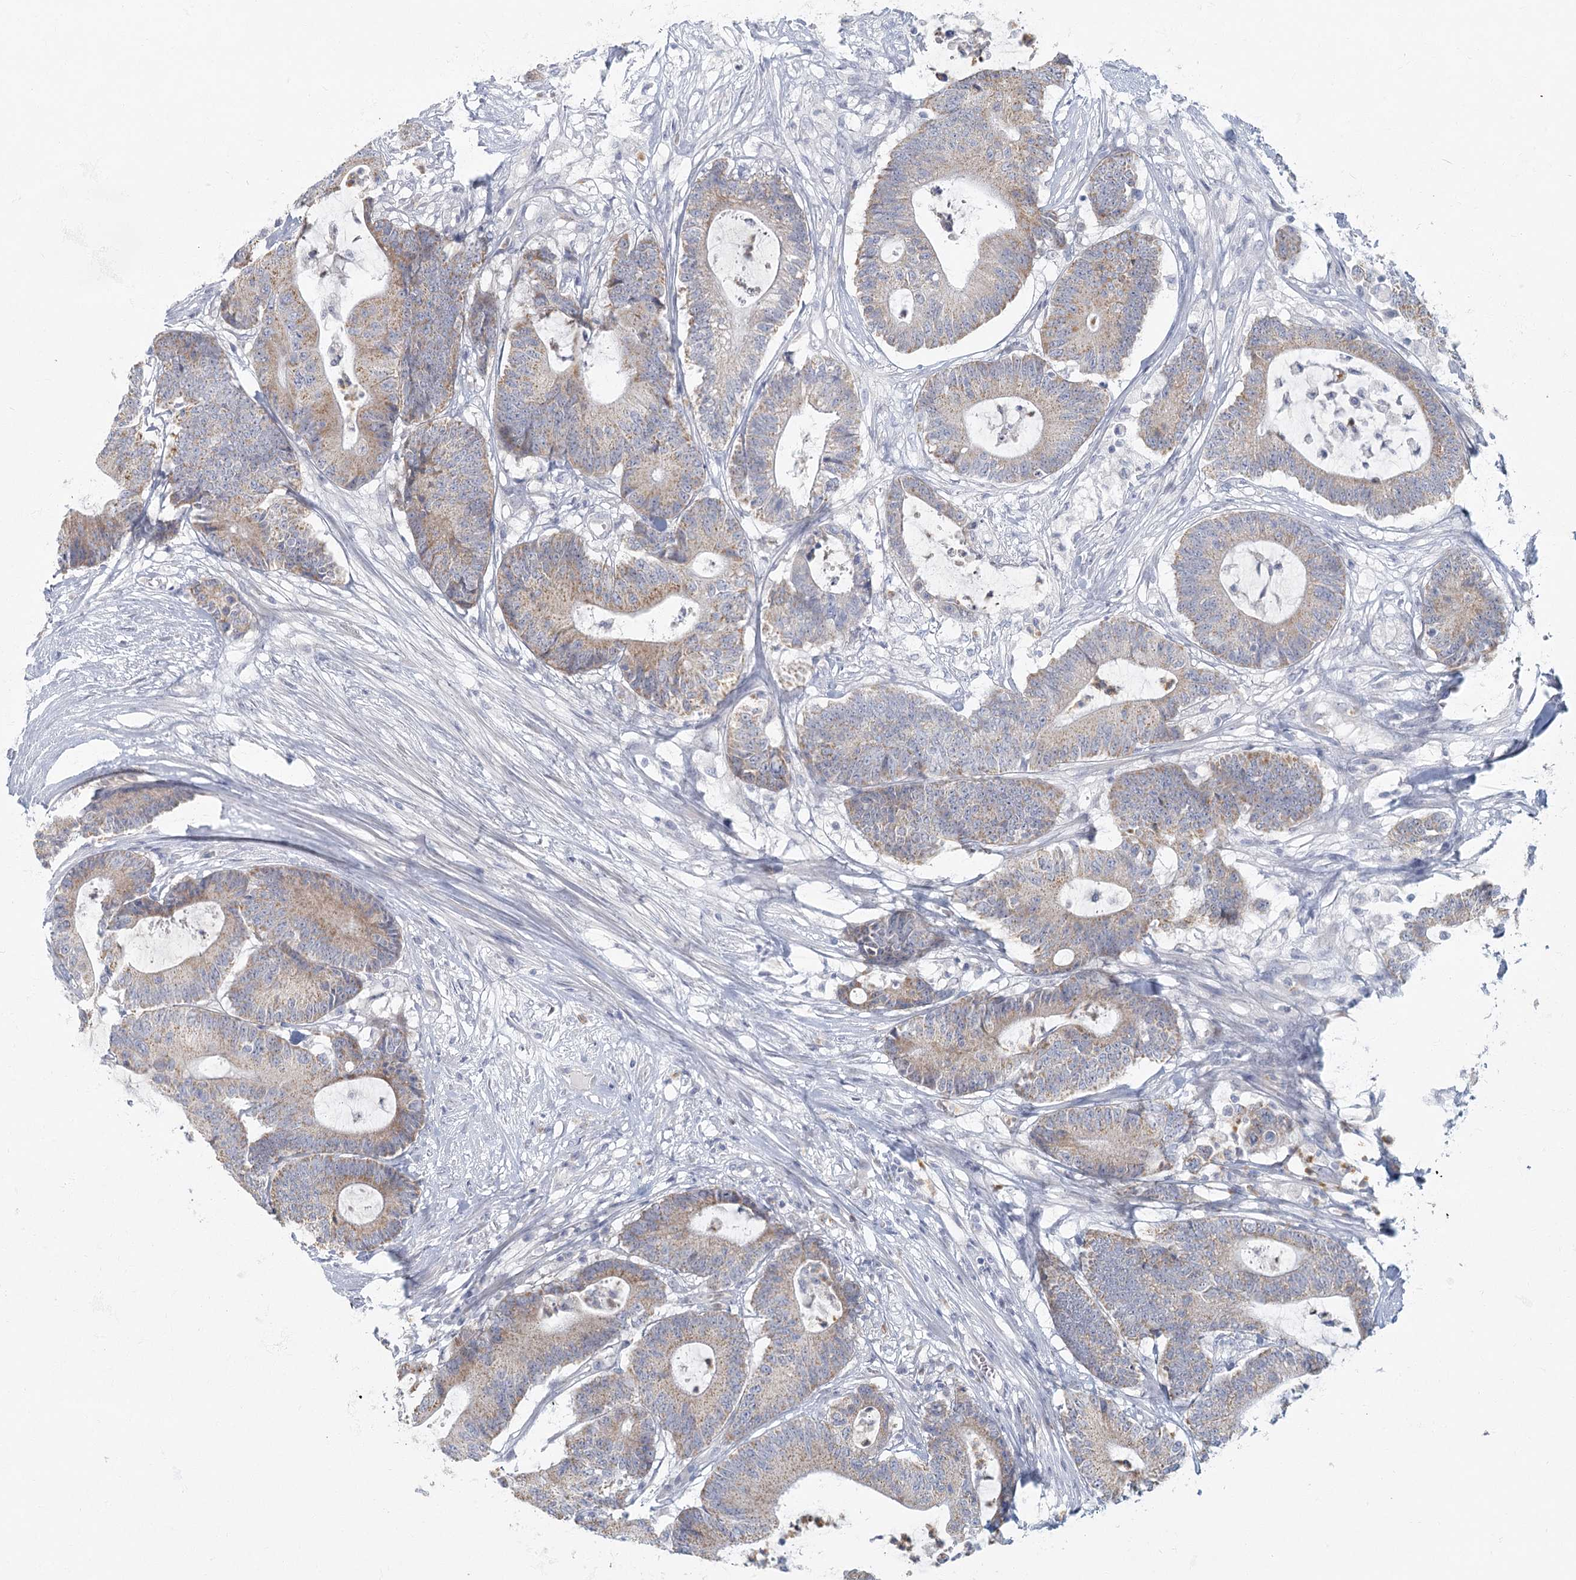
{"staining": {"intensity": "weak", "quantity": "25%-75%", "location": "cytoplasmic/membranous"}, "tissue": "colorectal cancer", "cell_type": "Tumor cells", "image_type": "cancer", "snomed": [{"axis": "morphology", "description": "Adenocarcinoma, NOS"}, {"axis": "topography", "description": "Colon"}], "caption": "Tumor cells demonstrate weak cytoplasmic/membranous expression in about 25%-75% of cells in colorectal cancer (adenocarcinoma). (Stains: DAB (3,3'-diaminobenzidine) in brown, nuclei in blue, Microscopy: brightfield microscopy at high magnification).", "gene": "FAM110C", "patient": {"sex": "female", "age": 84}}